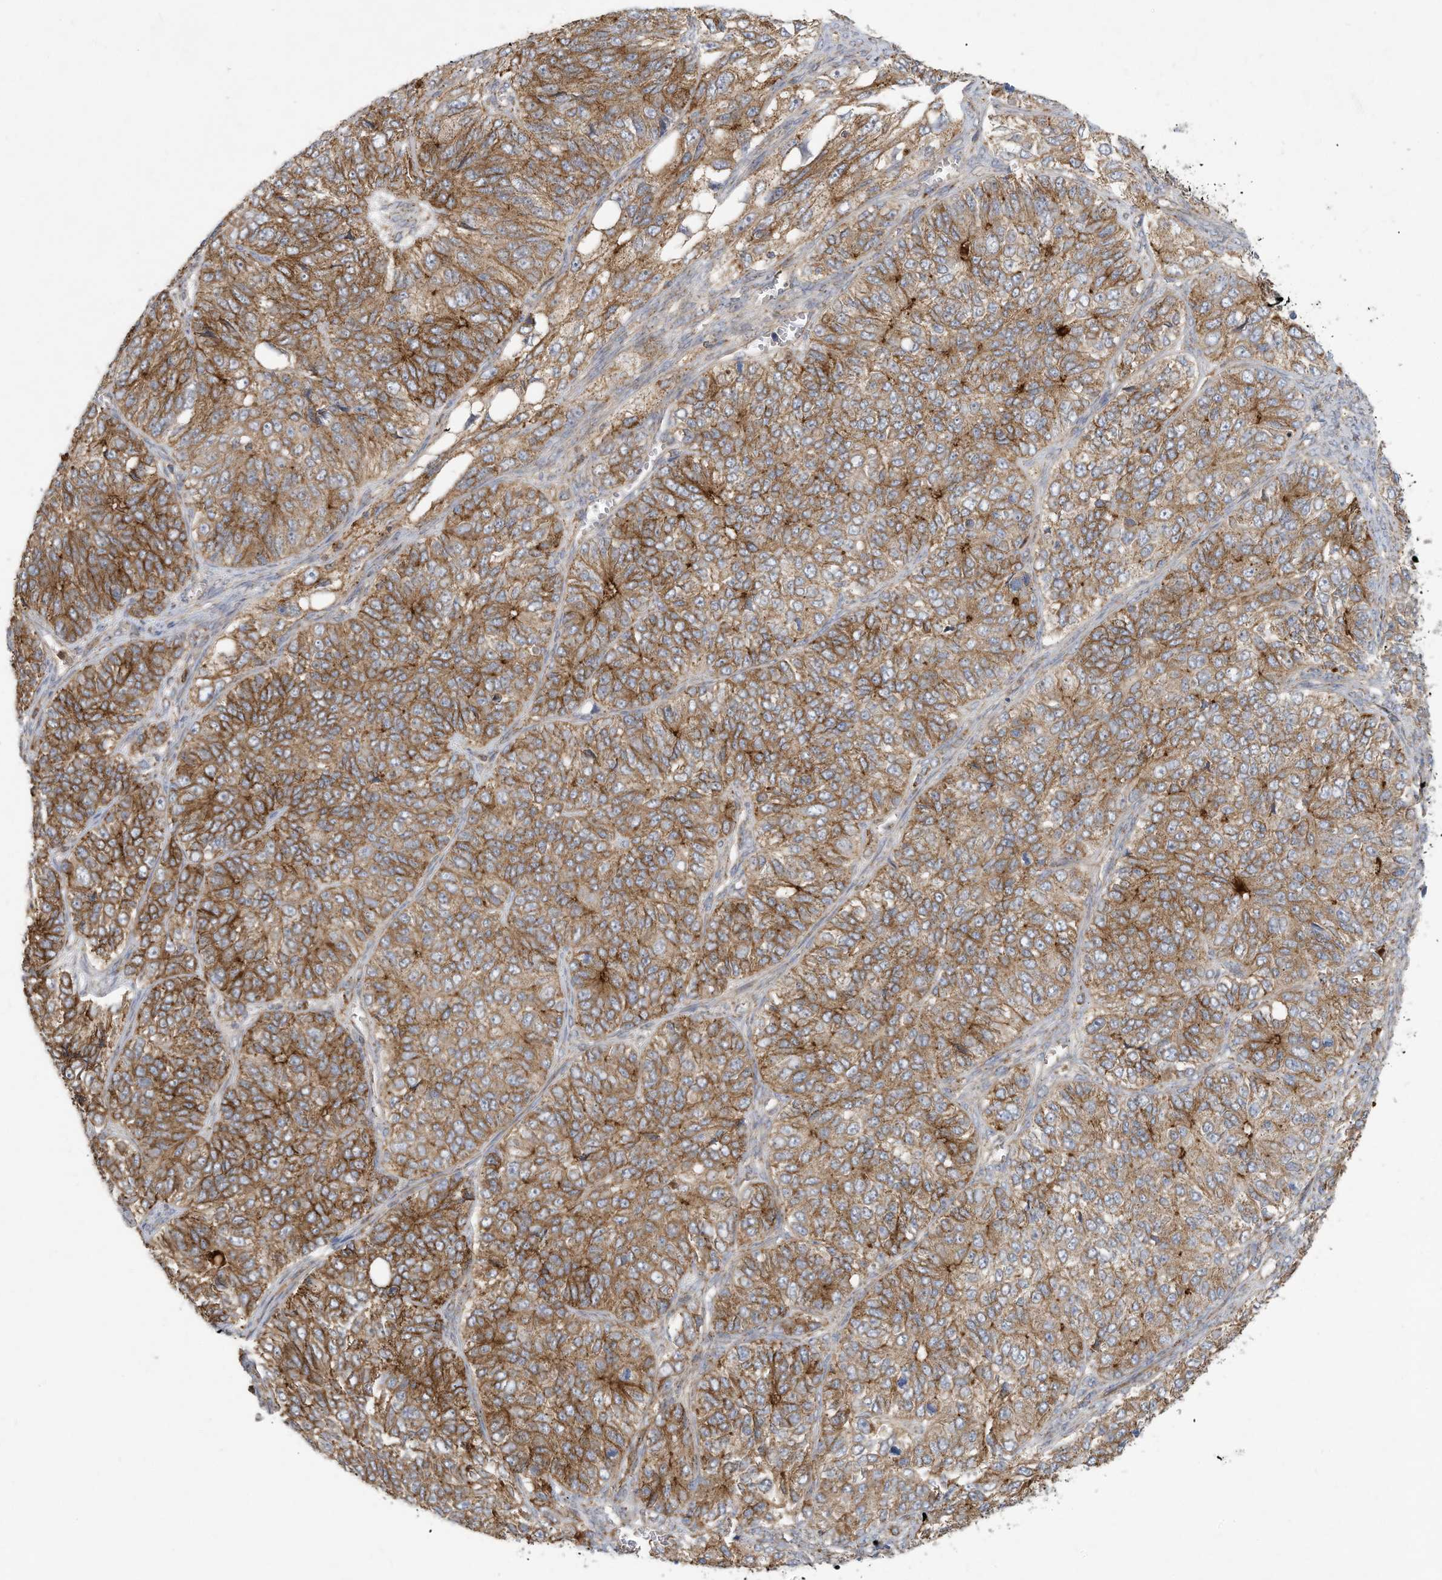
{"staining": {"intensity": "moderate", "quantity": ">75%", "location": "cytoplasmic/membranous"}, "tissue": "ovarian cancer", "cell_type": "Tumor cells", "image_type": "cancer", "snomed": [{"axis": "morphology", "description": "Carcinoma, endometroid"}, {"axis": "topography", "description": "Ovary"}], "caption": "Immunohistochemistry (IHC) (DAB (3,3'-diaminobenzidine)) staining of endometroid carcinoma (ovarian) demonstrates moderate cytoplasmic/membranous protein expression in approximately >75% of tumor cells.", "gene": "C2orf74", "patient": {"sex": "female", "age": 51}}